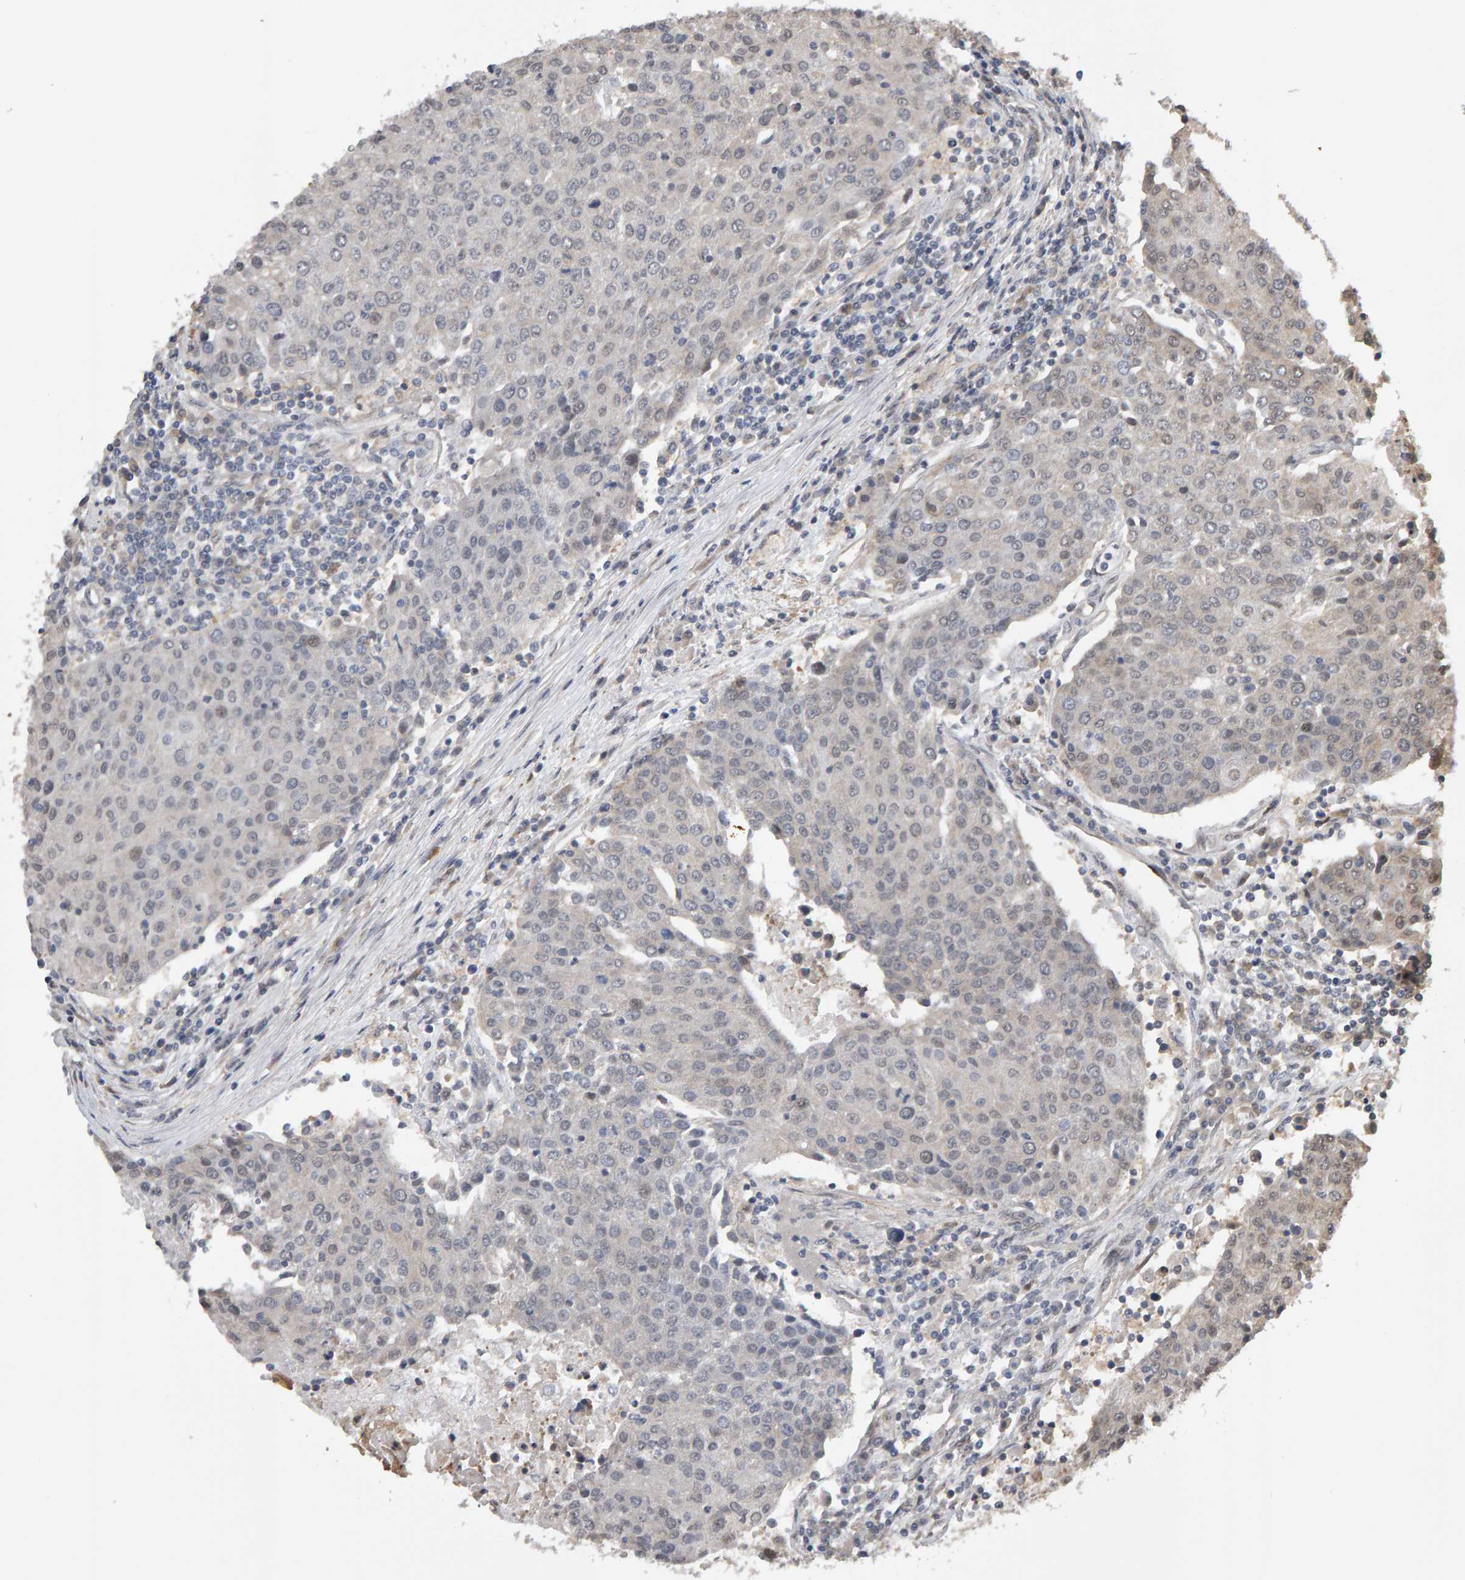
{"staining": {"intensity": "negative", "quantity": "none", "location": "none"}, "tissue": "urothelial cancer", "cell_type": "Tumor cells", "image_type": "cancer", "snomed": [{"axis": "morphology", "description": "Urothelial carcinoma, High grade"}, {"axis": "topography", "description": "Urinary bladder"}], "caption": "DAB (3,3'-diaminobenzidine) immunohistochemical staining of high-grade urothelial carcinoma shows no significant staining in tumor cells.", "gene": "COASY", "patient": {"sex": "female", "age": 85}}